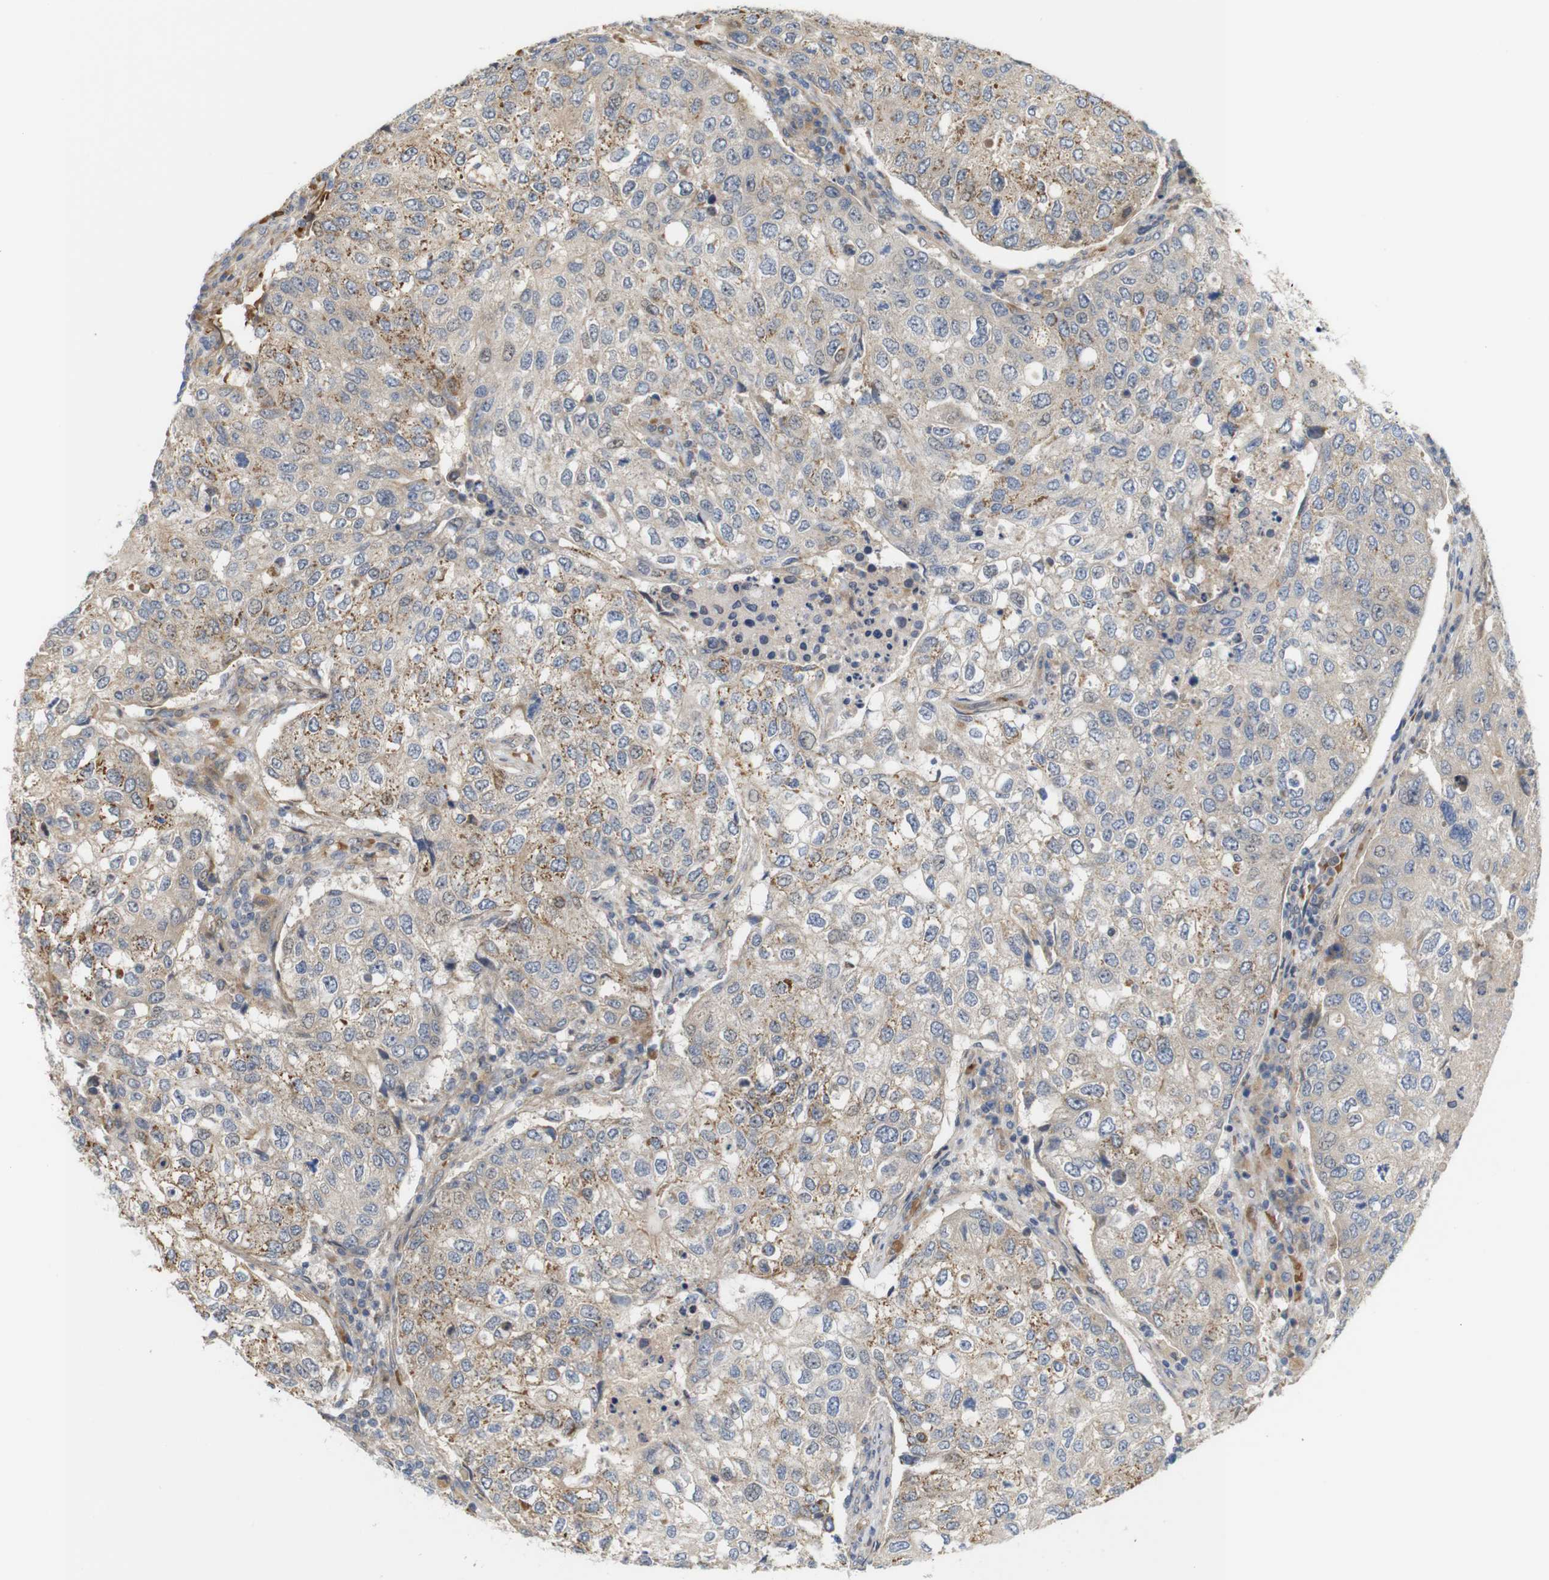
{"staining": {"intensity": "moderate", "quantity": ">75%", "location": "cytoplasmic/membranous"}, "tissue": "urothelial cancer", "cell_type": "Tumor cells", "image_type": "cancer", "snomed": [{"axis": "morphology", "description": "Urothelial carcinoma, High grade"}, {"axis": "topography", "description": "Lymph node"}, {"axis": "topography", "description": "Urinary bladder"}], "caption": "A photomicrograph showing moderate cytoplasmic/membranous staining in about >75% of tumor cells in urothelial carcinoma (high-grade), as visualized by brown immunohistochemical staining.", "gene": "RPTOR", "patient": {"sex": "male", "age": 51}}